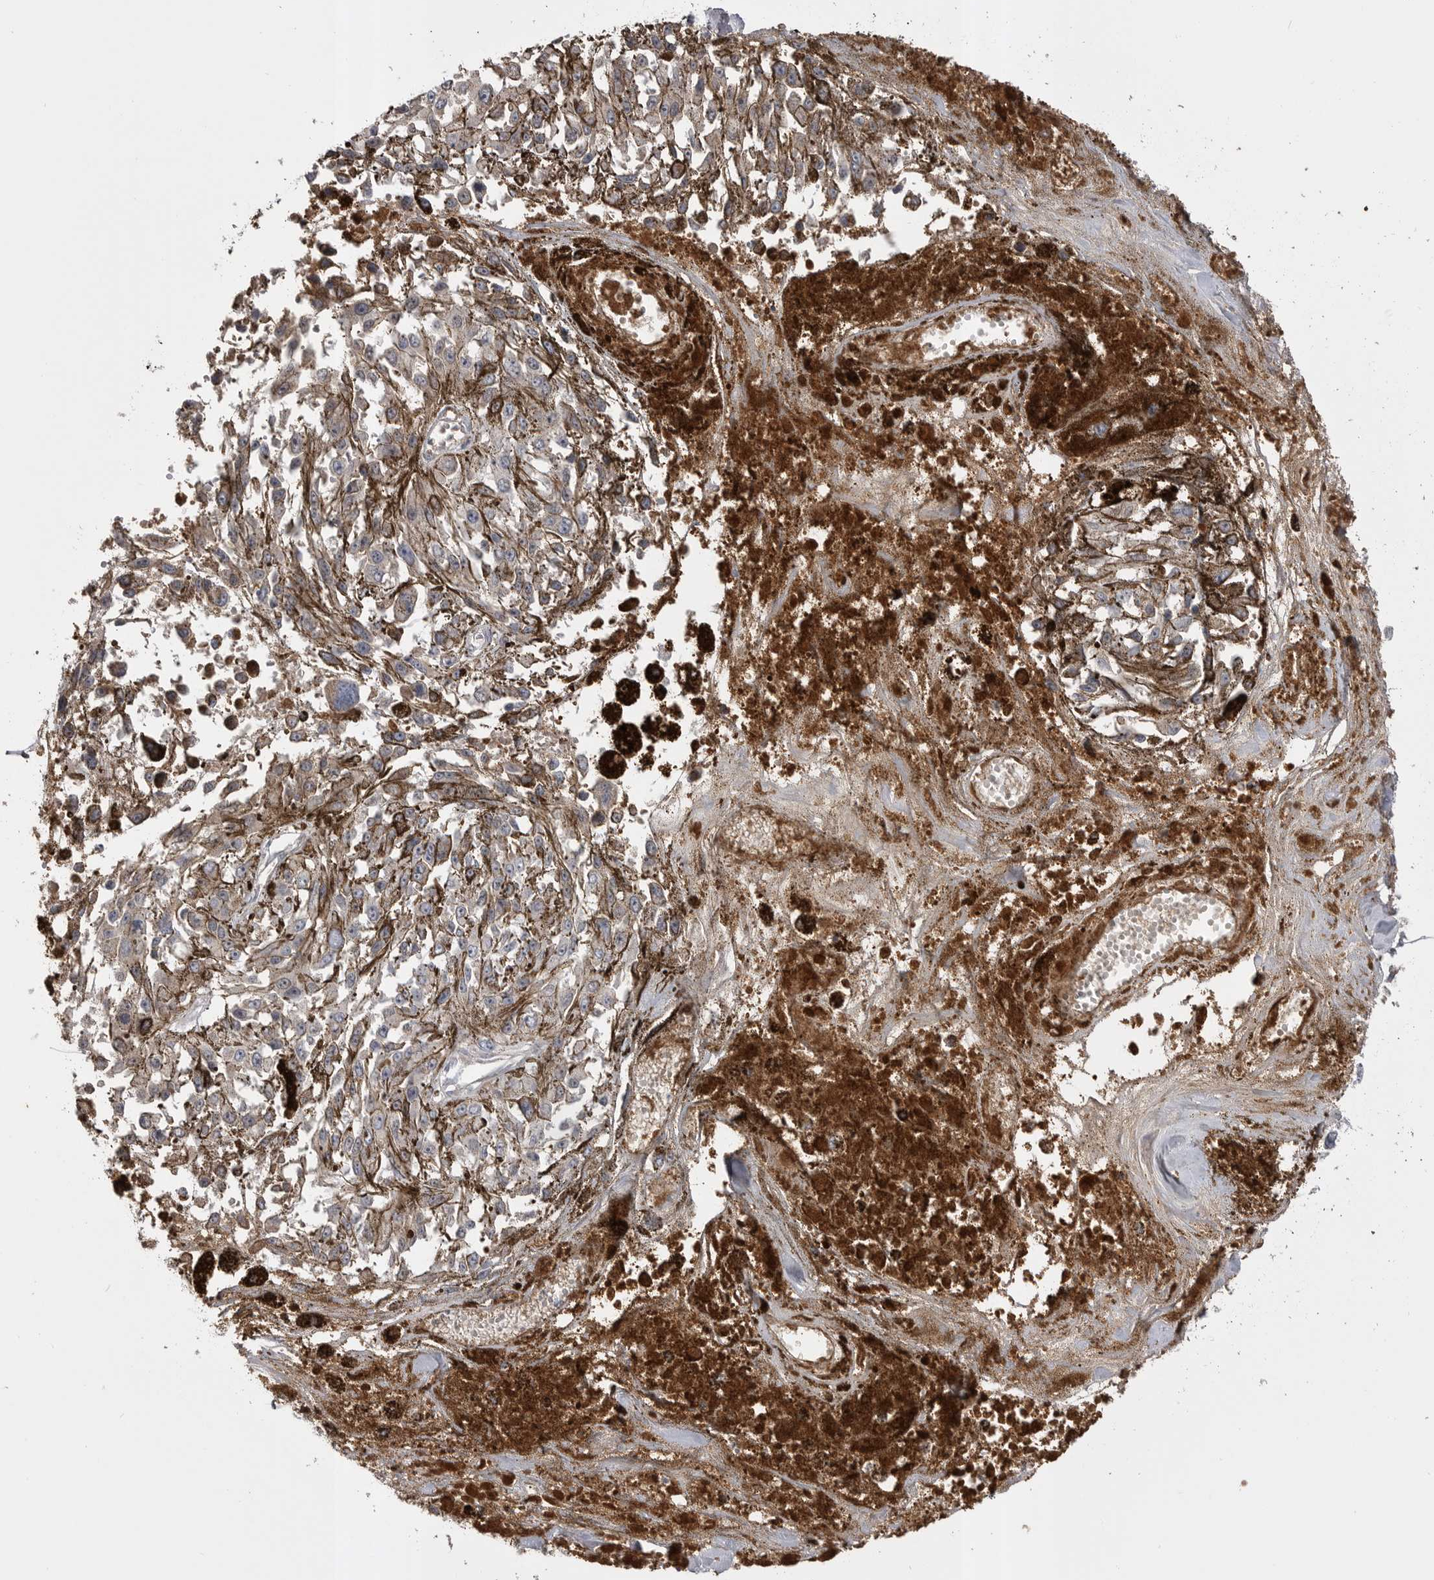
{"staining": {"intensity": "negative", "quantity": "none", "location": "none"}, "tissue": "melanoma", "cell_type": "Tumor cells", "image_type": "cancer", "snomed": [{"axis": "morphology", "description": "Malignant melanoma, Metastatic site"}, {"axis": "topography", "description": "Lymph node"}], "caption": "Immunohistochemistry (IHC) photomicrograph of neoplastic tissue: human malignant melanoma (metastatic site) stained with DAB displays no significant protein expression in tumor cells. (DAB immunohistochemistry visualized using brightfield microscopy, high magnification).", "gene": "AHSG", "patient": {"sex": "male", "age": 59}}